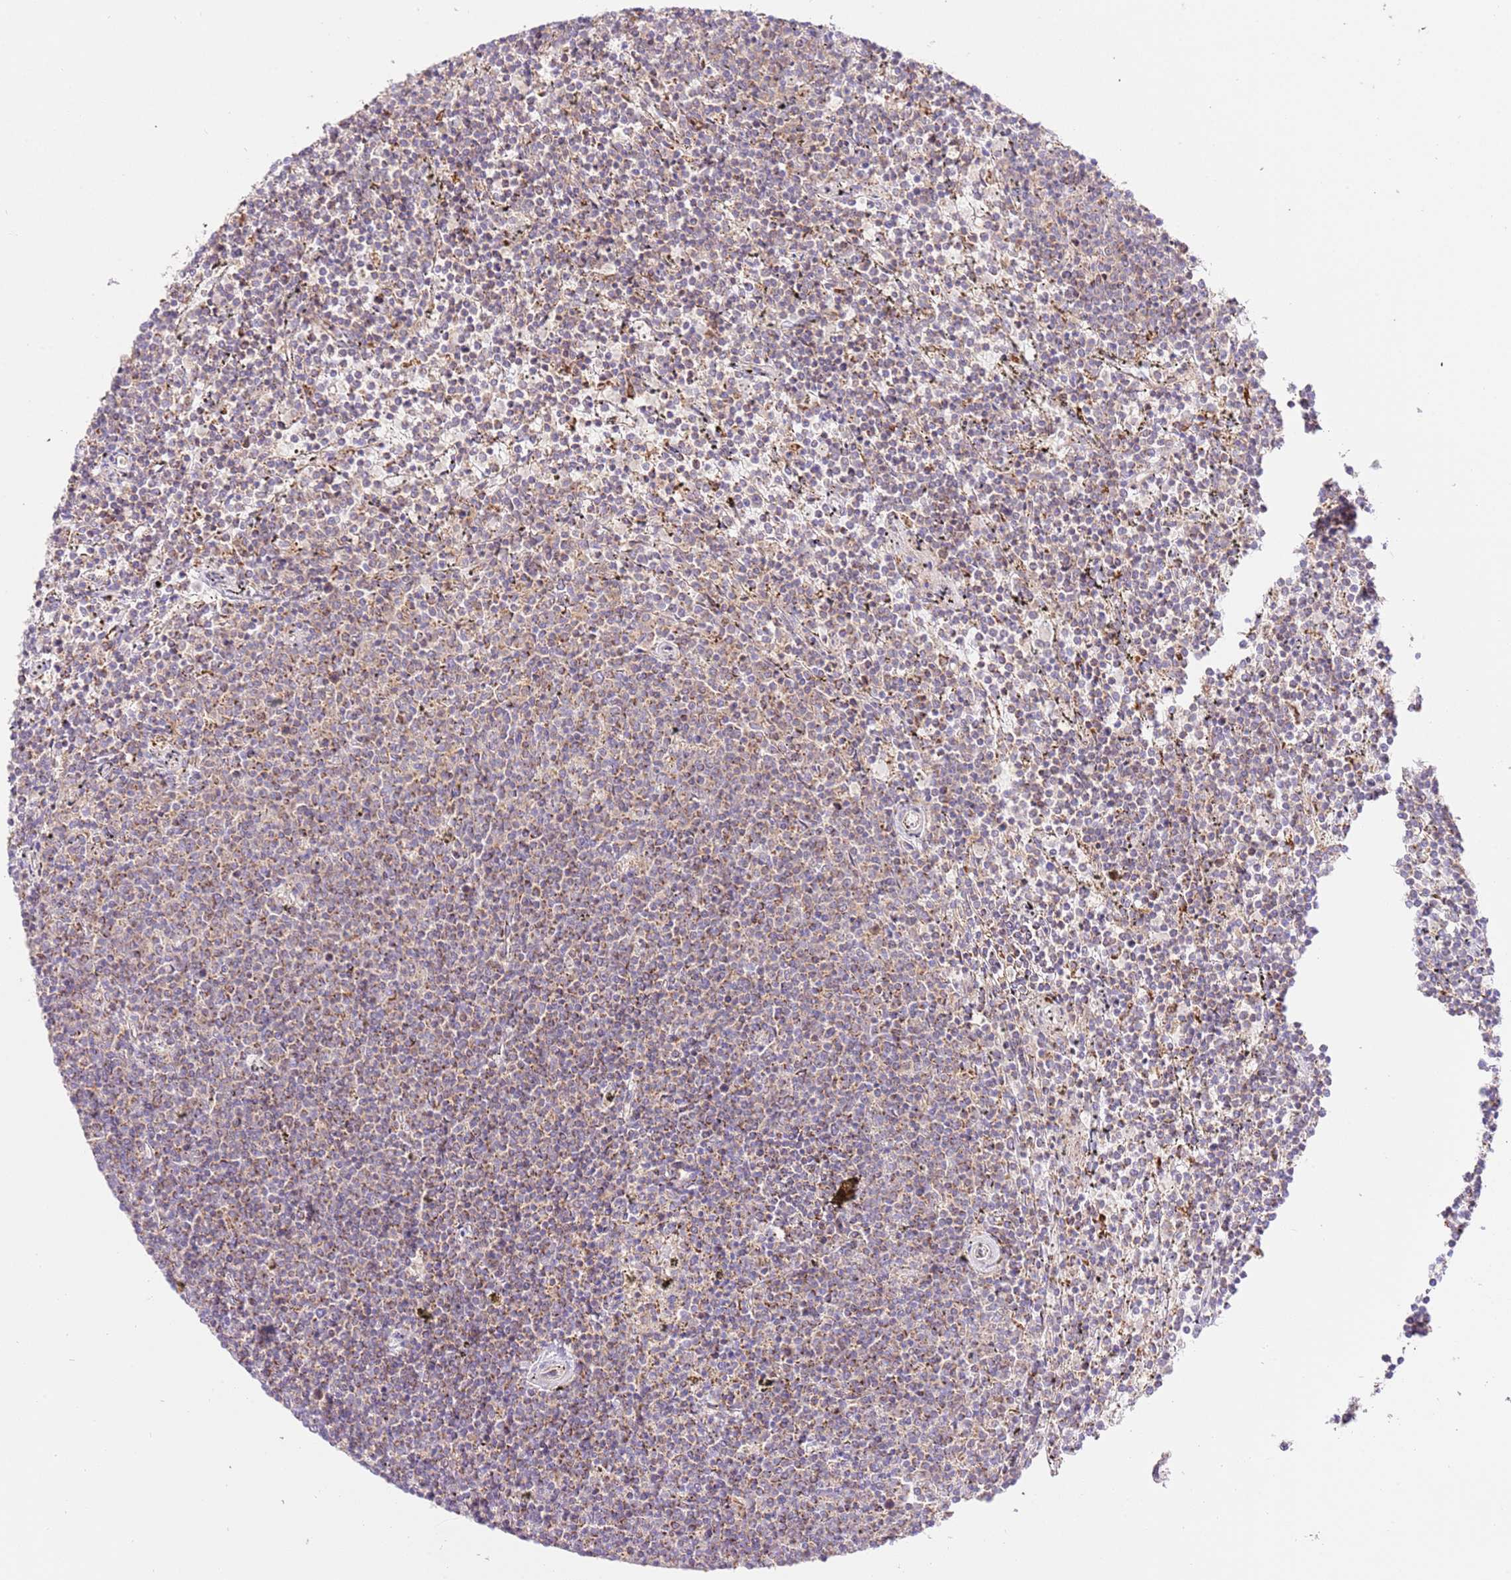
{"staining": {"intensity": "moderate", "quantity": ">75%", "location": "cytoplasmic/membranous"}, "tissue": "lymphoma", "cell_type": "Tumor cells", "image_type": "cancer", "snomed": [{"axis": "morphology", "description": "Malignant lymphoma, non-Hodgkin's type, Low grade"}, {"axis": "topography", "description": "Spleen"}], "caption": "About >75% of tumor cells in malignant lymphoma, non-Hodgkin's type (low-grade) exhibit moderate cytoplasmic/membranous protein staining as visualized by brown immunohistochemical staining.", "gene": "ZBTB39", "patient": {"sex": "female", "age": 50}}